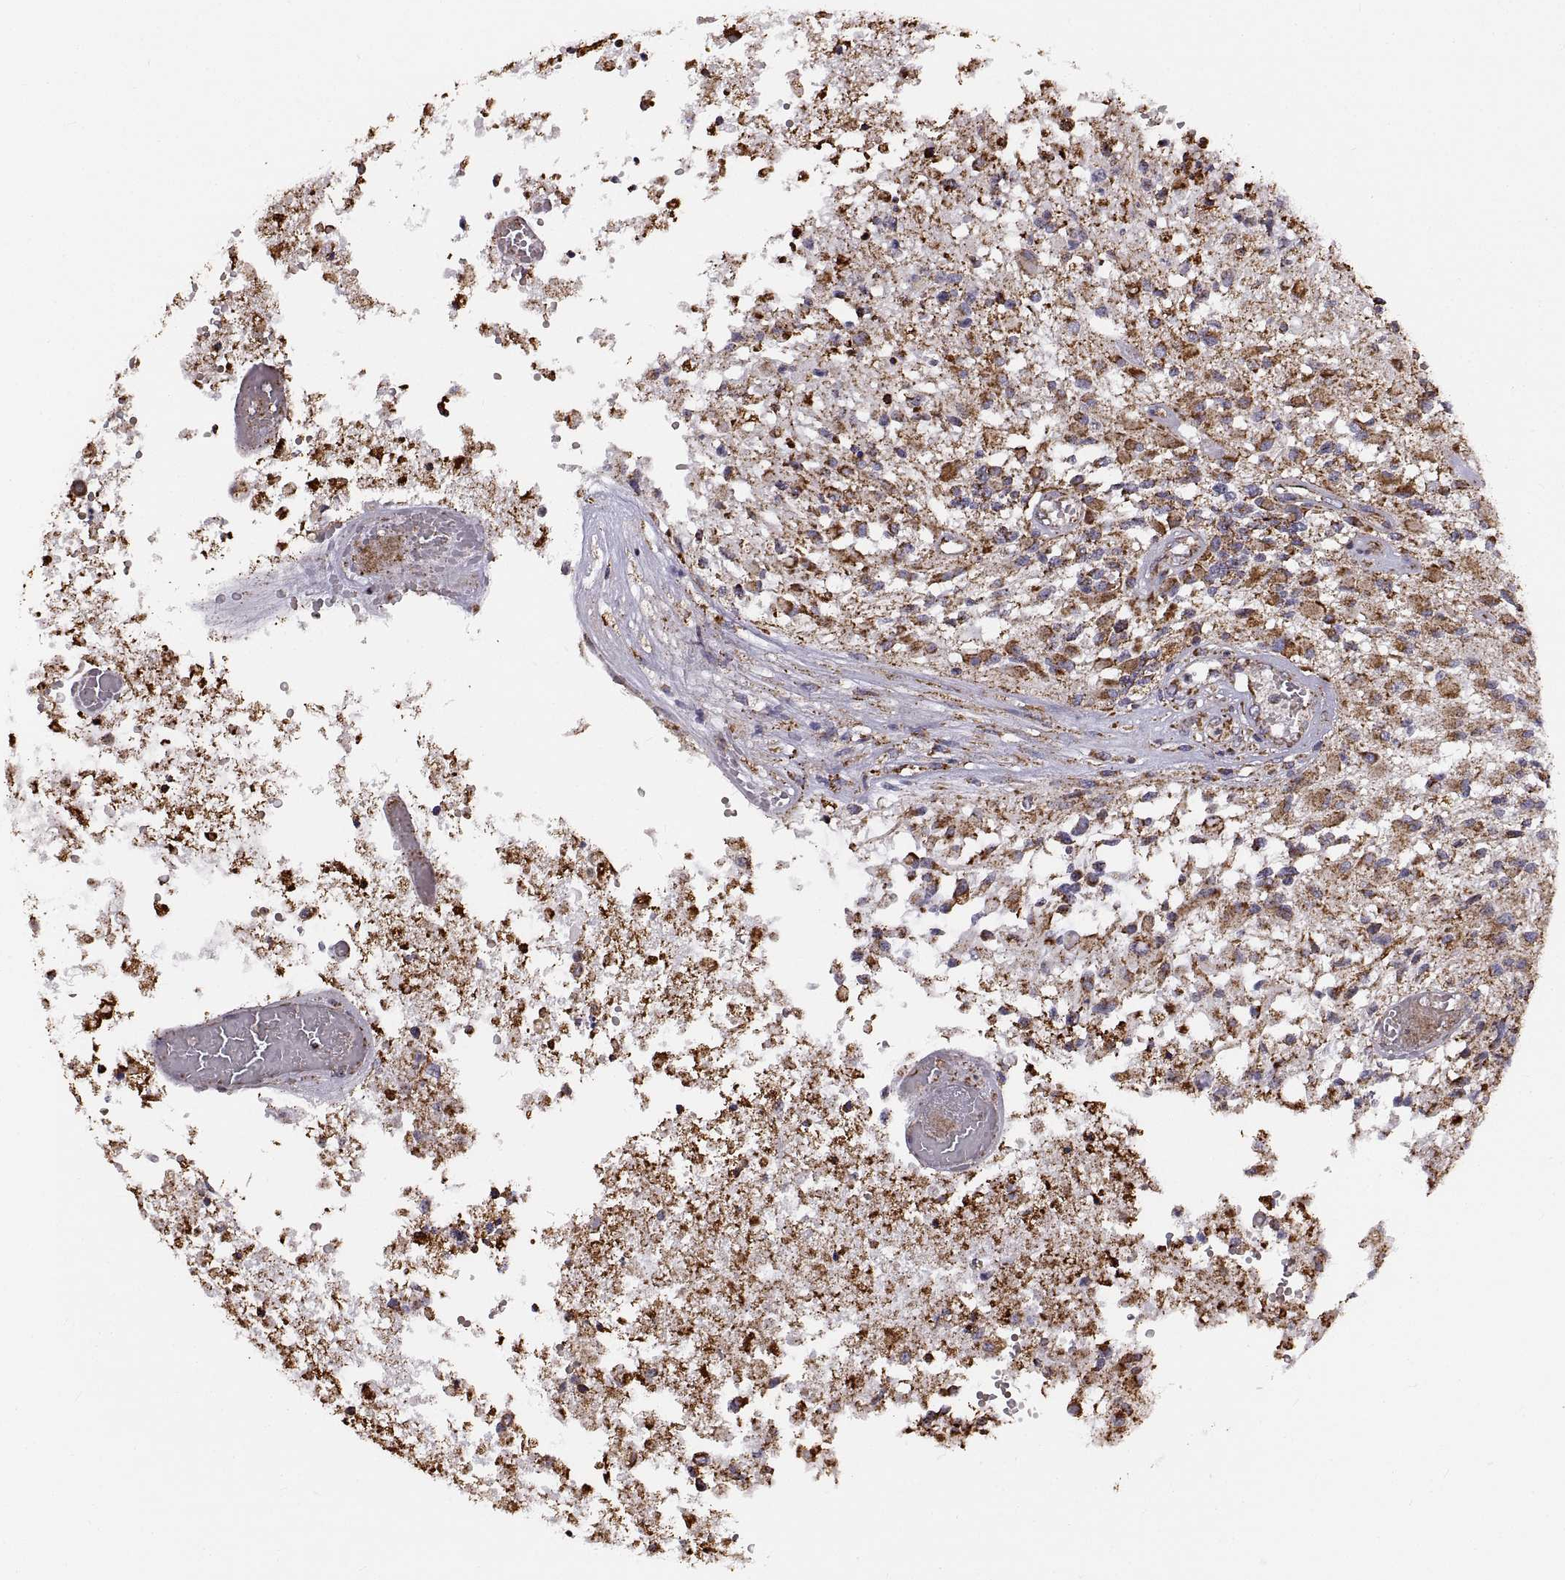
{"staining": {"intensity": "strong", "quantity": ">75%", "location": "cytoplasmic/membranous"}, "tissue": "glioma", "cell_type": "Tumor cells", "image_type": "cancer", "snomed": [{"axis": "morphology", "description": "Glioma, malignant, High grade"}, {"axis": "topography", "description": "Brain"}], "caption": "Glioma stained with a brown dye demonstrates strong cytoplasmic/membranous positive staining in approximately >75% of tumor cells.", "gene": "ARSD", "patient": {"sex": "female", "age": 63}}